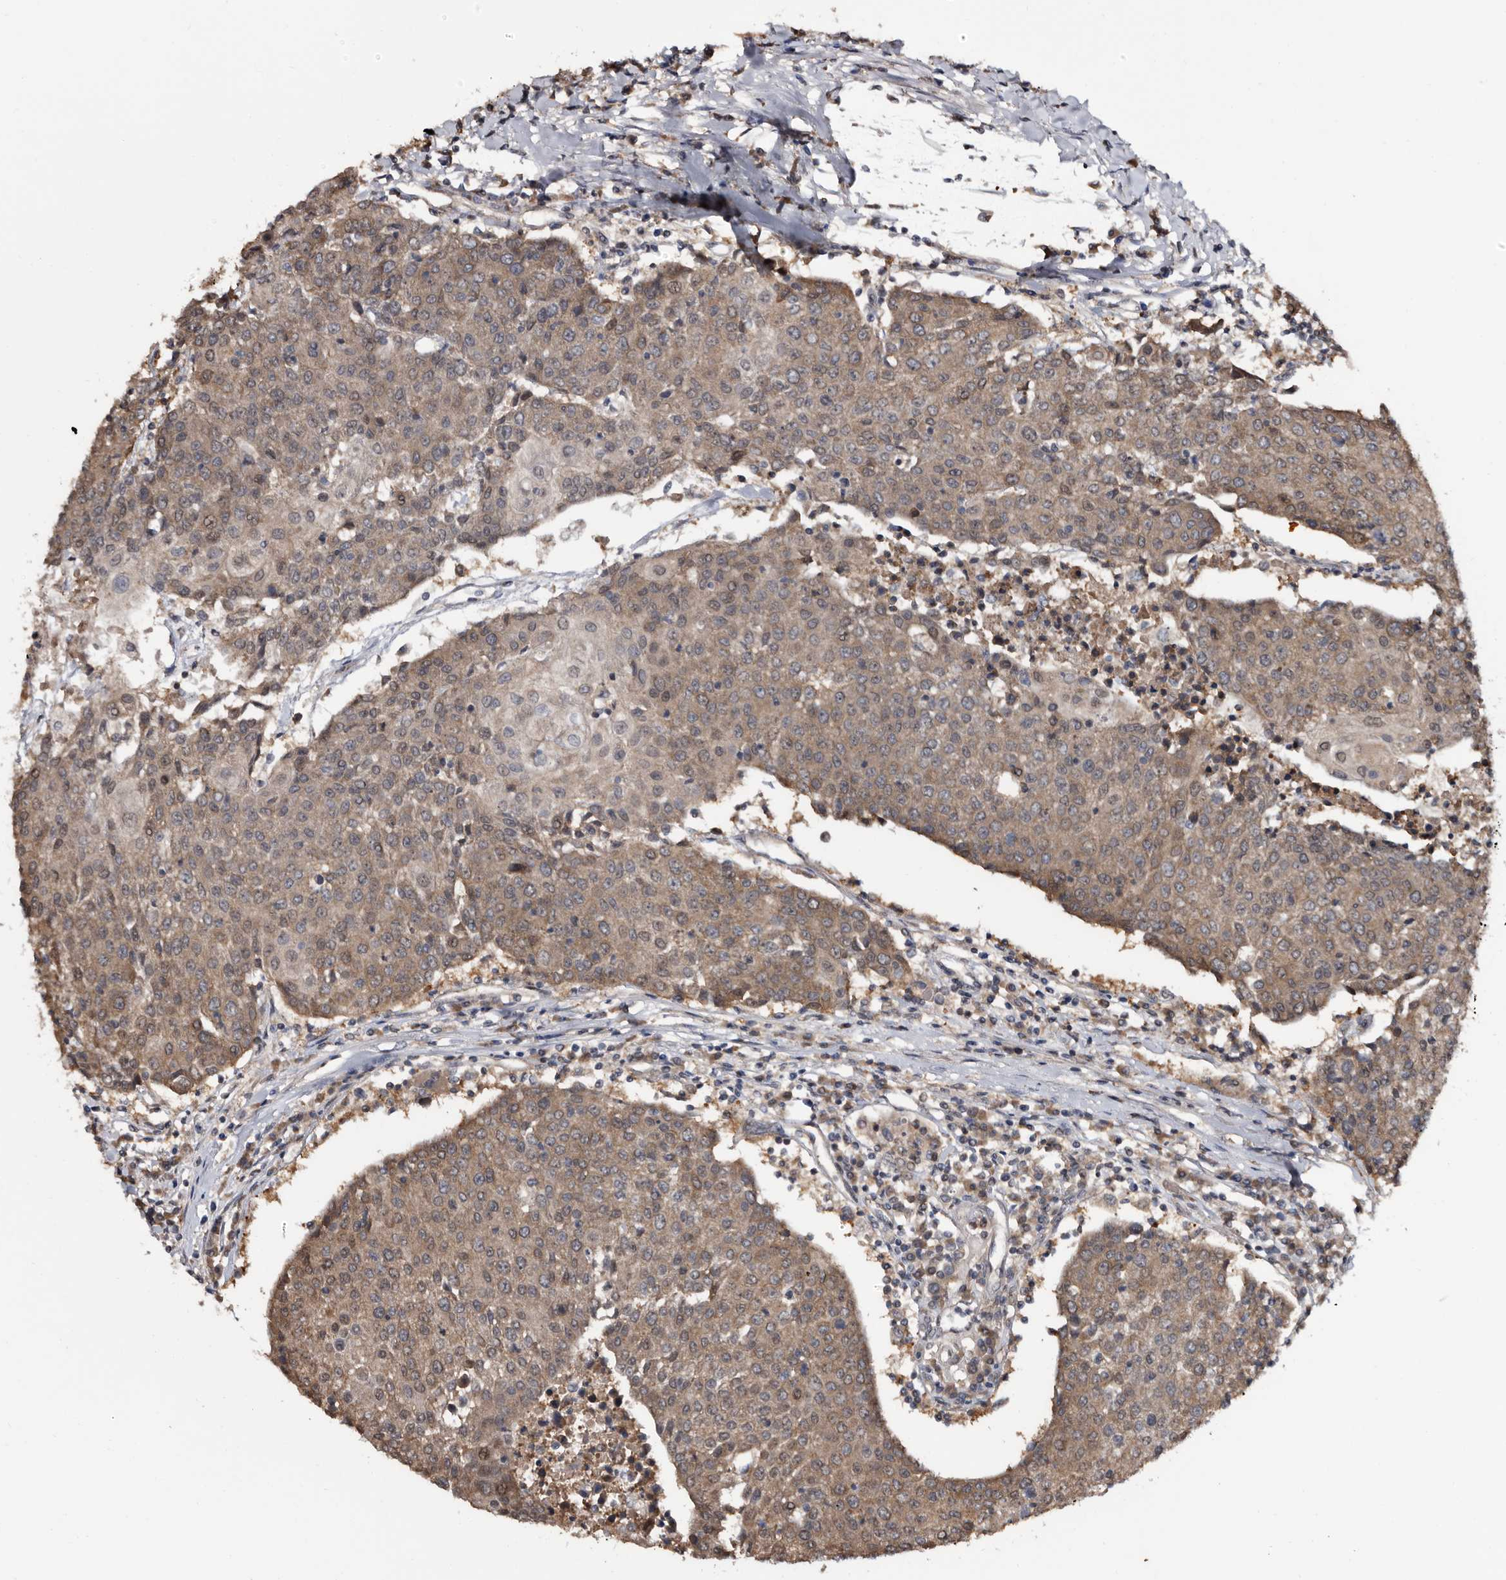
{"staining": {"intensity": "moderate", "quantity": ">75%", "location": "cytoplasmic/membranous"}, "tissue": "urothelial cancer", "cell_type": "Tumor cells", "image_type": "cancer", "snomed": [{"axis": "morphology", "description": "Urothelial carcinoma, High grade"}, {"axis": "topography", "description": "Urinary bladder"}], "caption": "Protein staining of urothelial cancer tissue exhibits moderate cytoplasmic/membranous positivity in about >75% of tumor cells.", "gene": "TTI2", "patient": {"sex": "female", "age": 85}}